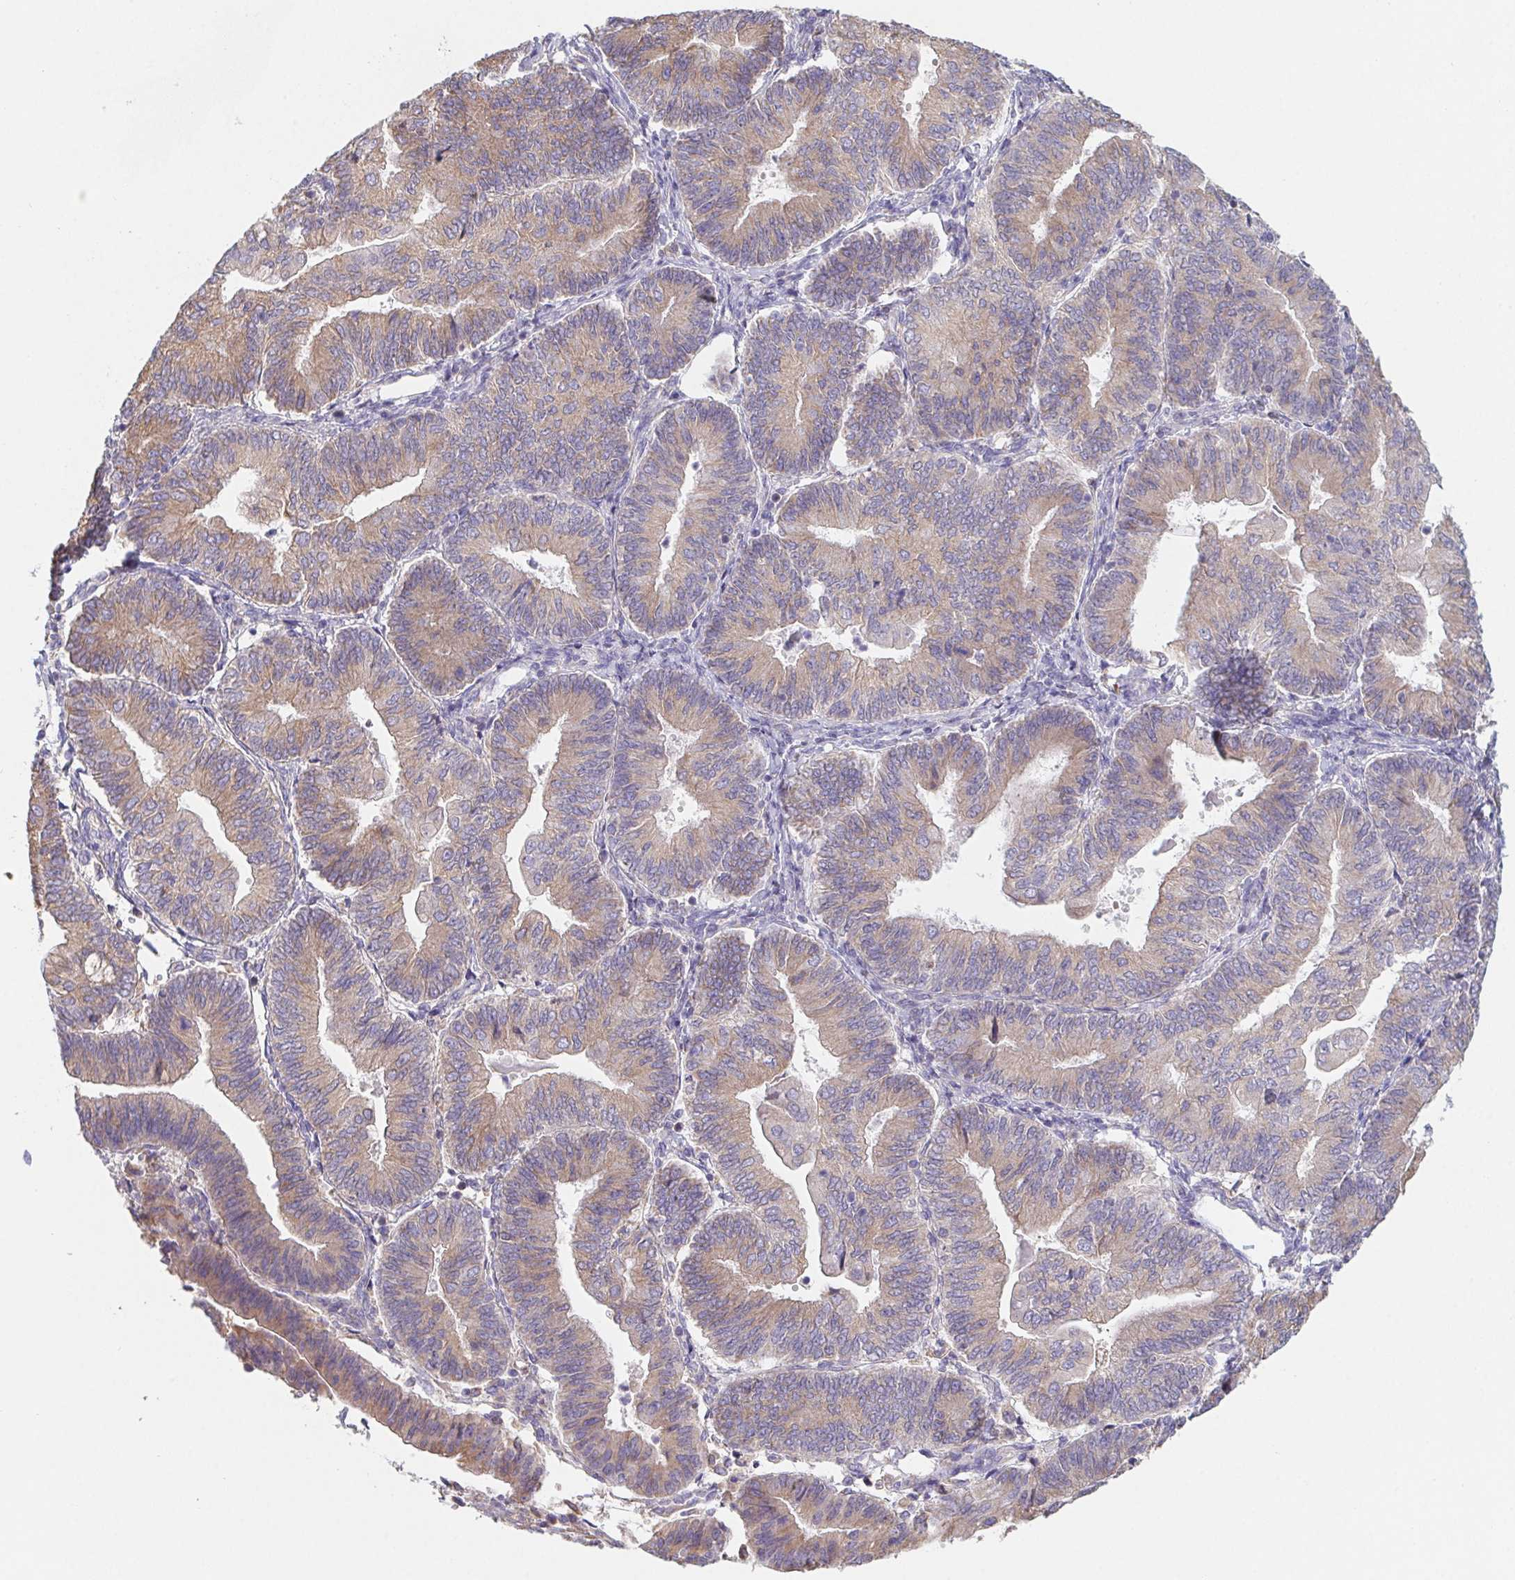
{"staining": {"intensity": "moderate", "quantity": ">75%", "location": "cytoplasmic/membranous"}, "tissue": "endometrial cancer", "cell_type": "Tumor cells", "image_type": "cancer", "snomed": [{"axis": "morphology", "description": "Adenocarcinoma, NOS"}, {"axis": "topography", "description": "Endometrium"}], "caption": "Moderate cytoplasmic/membranous positivity for a protein is identified in approximately >75% of tumor cells of adenocarcinoma (endometrial) using immunohistochemistry (IHC).", "gene": "ADAM8", "patient": {"sex": "female", "age": 65}}